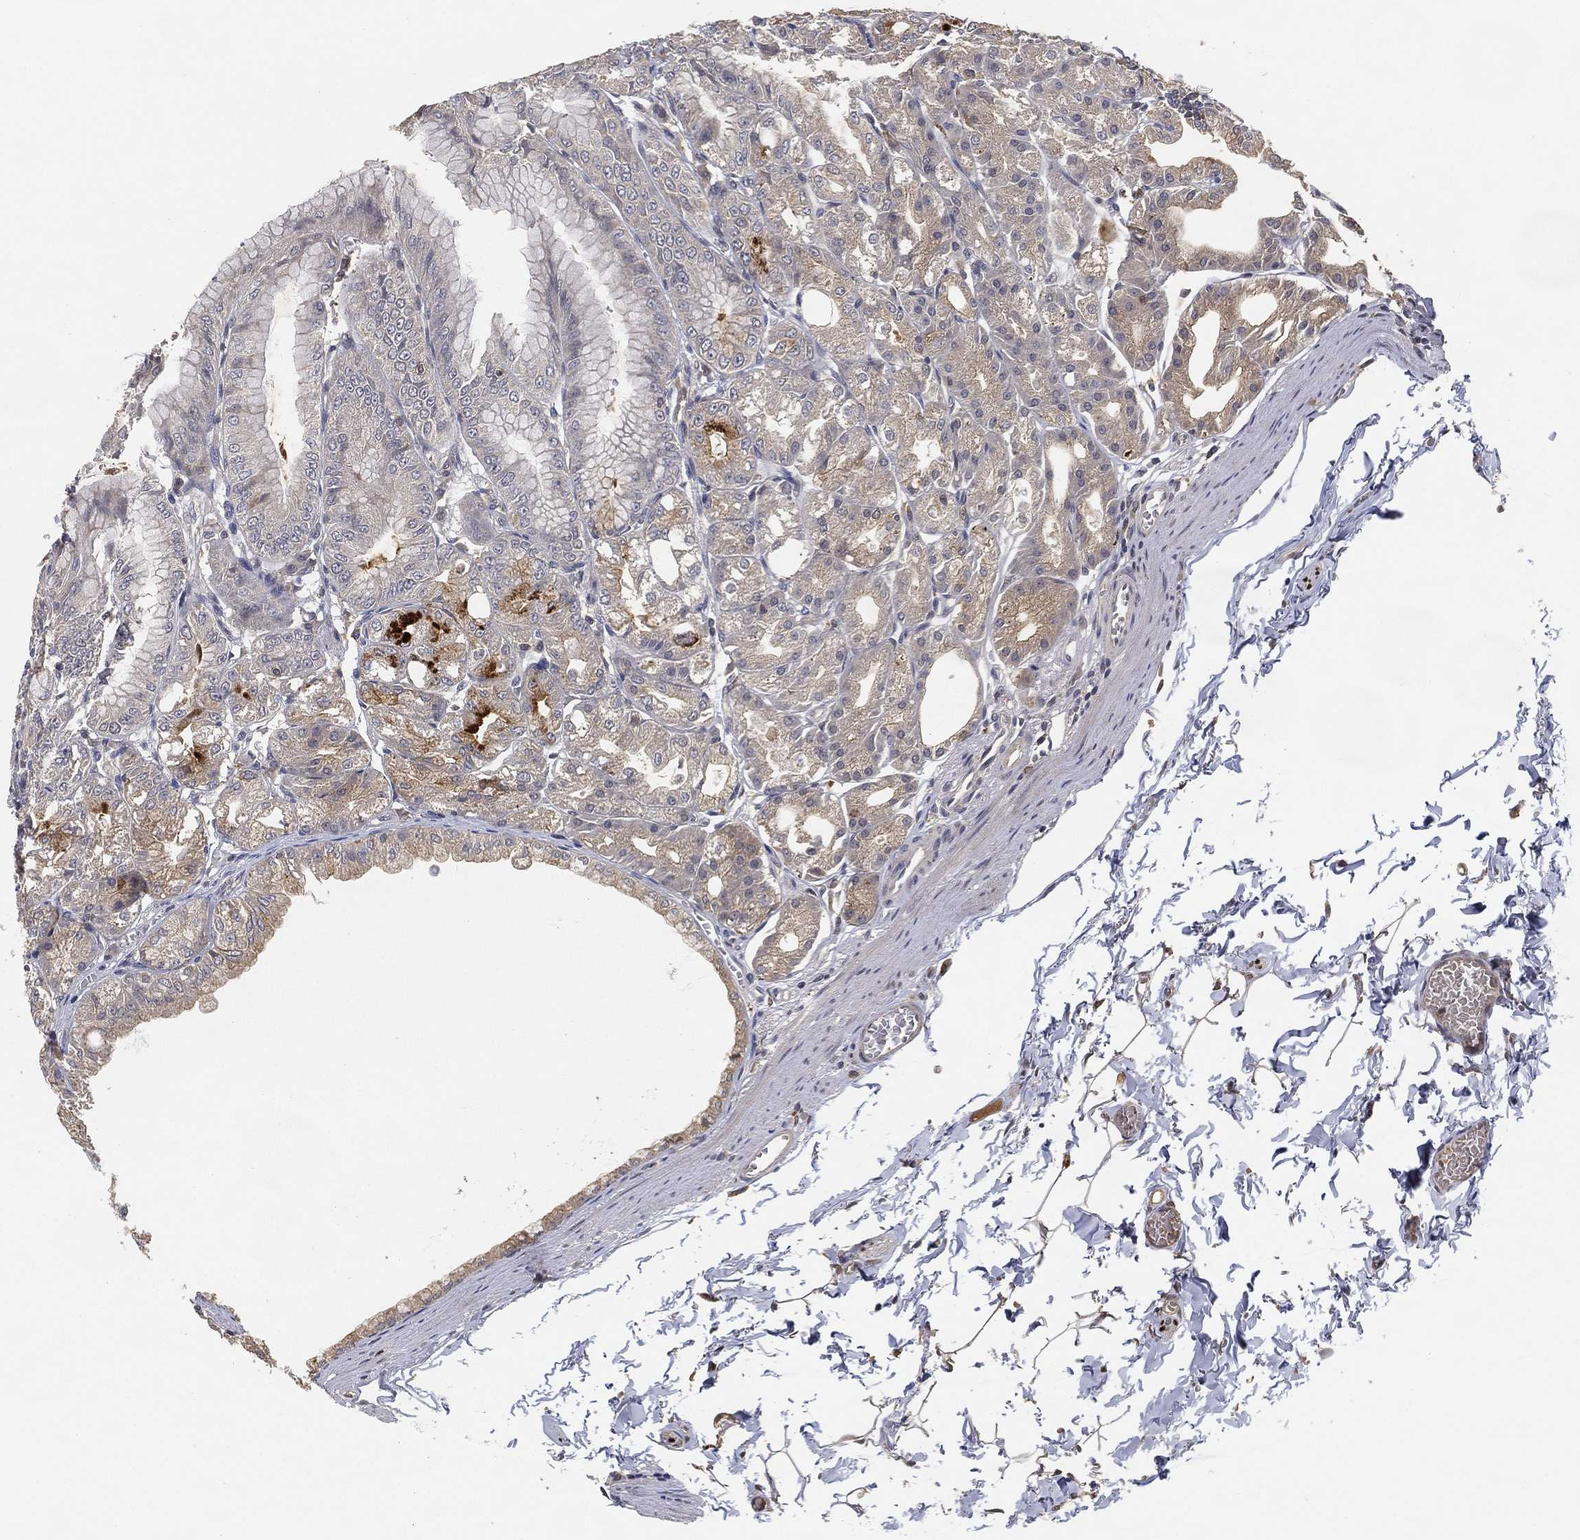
{"staining": {"intensity": "moderate", "quantity": "25%-75%", "location": "cytoplasmic/membranous"}, "tissue": "stomach", "cell_type": "Glandular cells", "image_type": "normal", "snomed": [{"axis": "morphology", "description": "Normal tissue, NOS"}, {"axis": "topography", "description": "Stomach"}], "caption": "Glandular cells display moderate cytoplasmic/membranous staining in approximately 25%-75% of cells in normal stomach.", "gene": "CFAP251", "patient": {"sex": "male", "age": 71}}